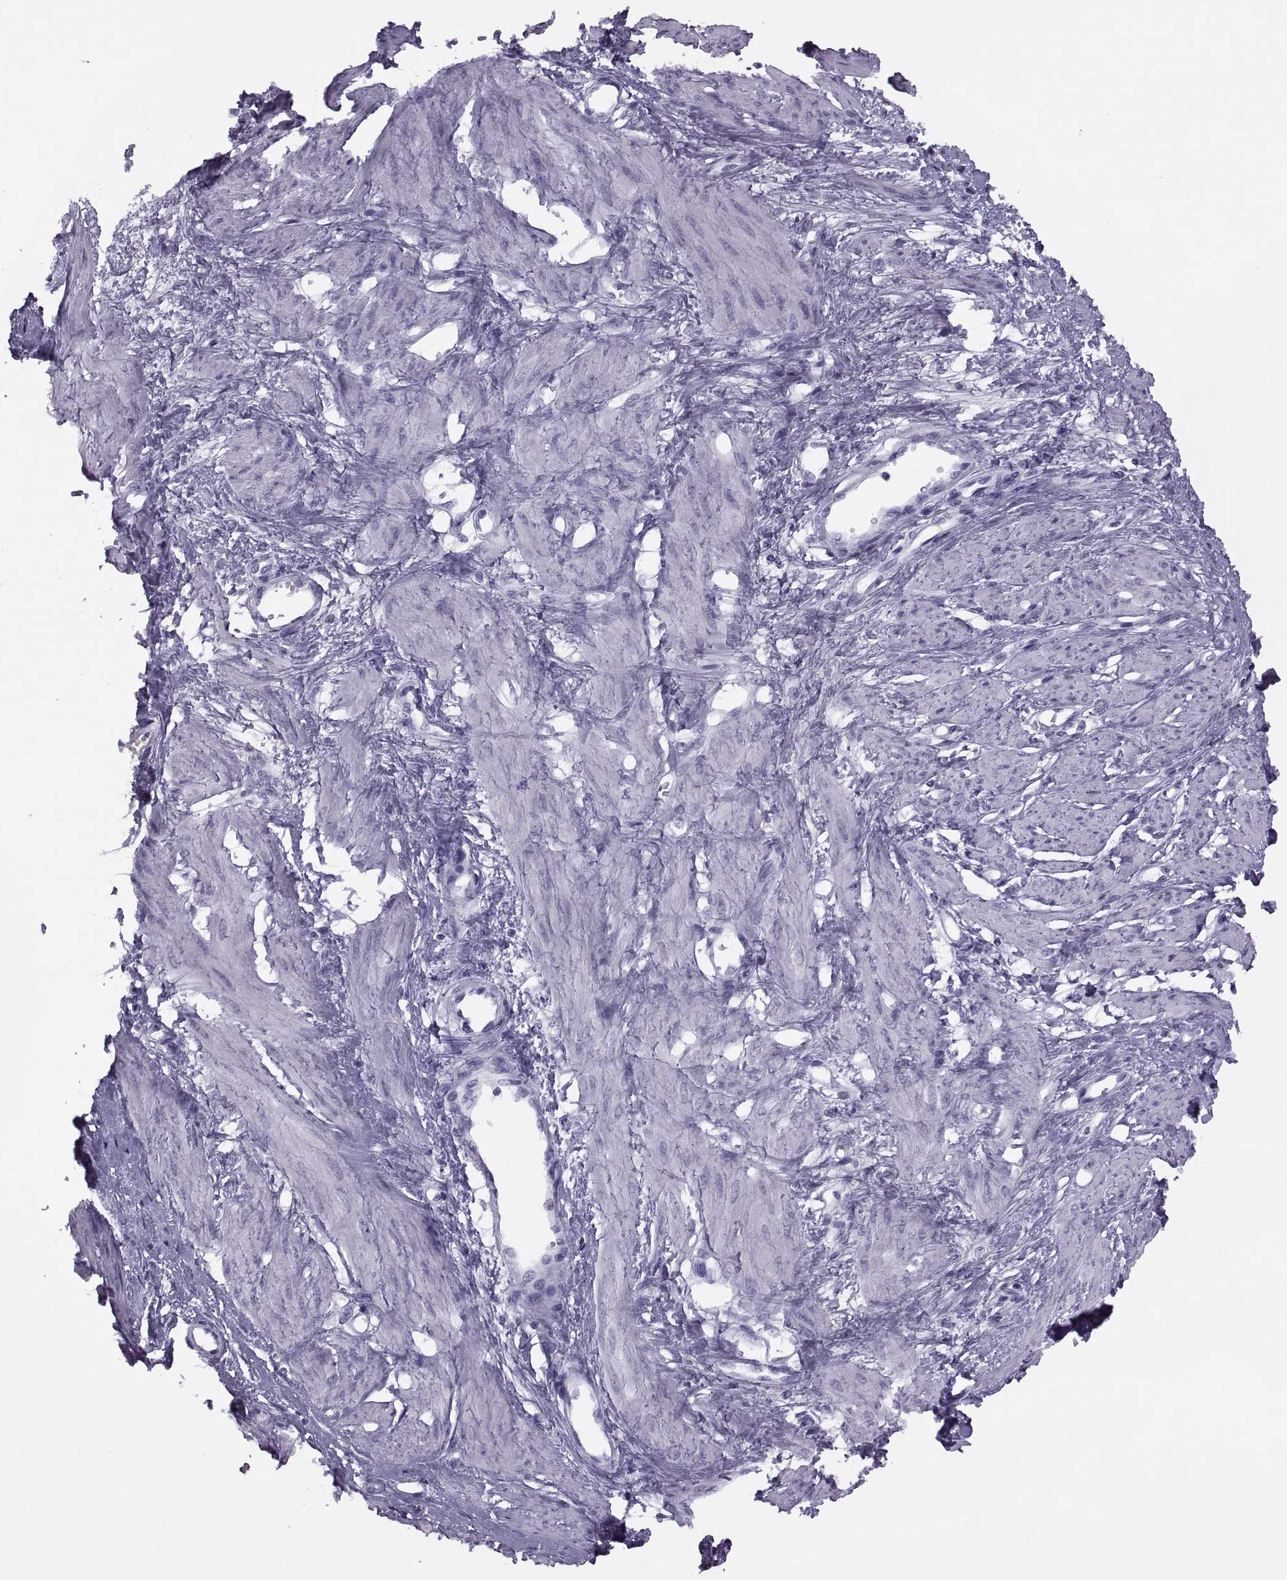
{"staining": {"intensity": "negative", "quantity": "none", "location": "none"}, "tissue": "smooth muscle", "cell_type": "Smooth muscle cells", "image_type": "normal", "snomed": [{"axis": "morphology", "description": "Normal tissue, NOS"}, {"axis": "topography", "description": "Smooth muscle"}, {"axis": "topography", "description": "Uterus"}], "caption": "Photomicrograph shows no significant protein positivity in smooth muscle cells of benign smooth muscle.", "gene": "FAM24A", "patient": {"sex": "female", "age": 39}}